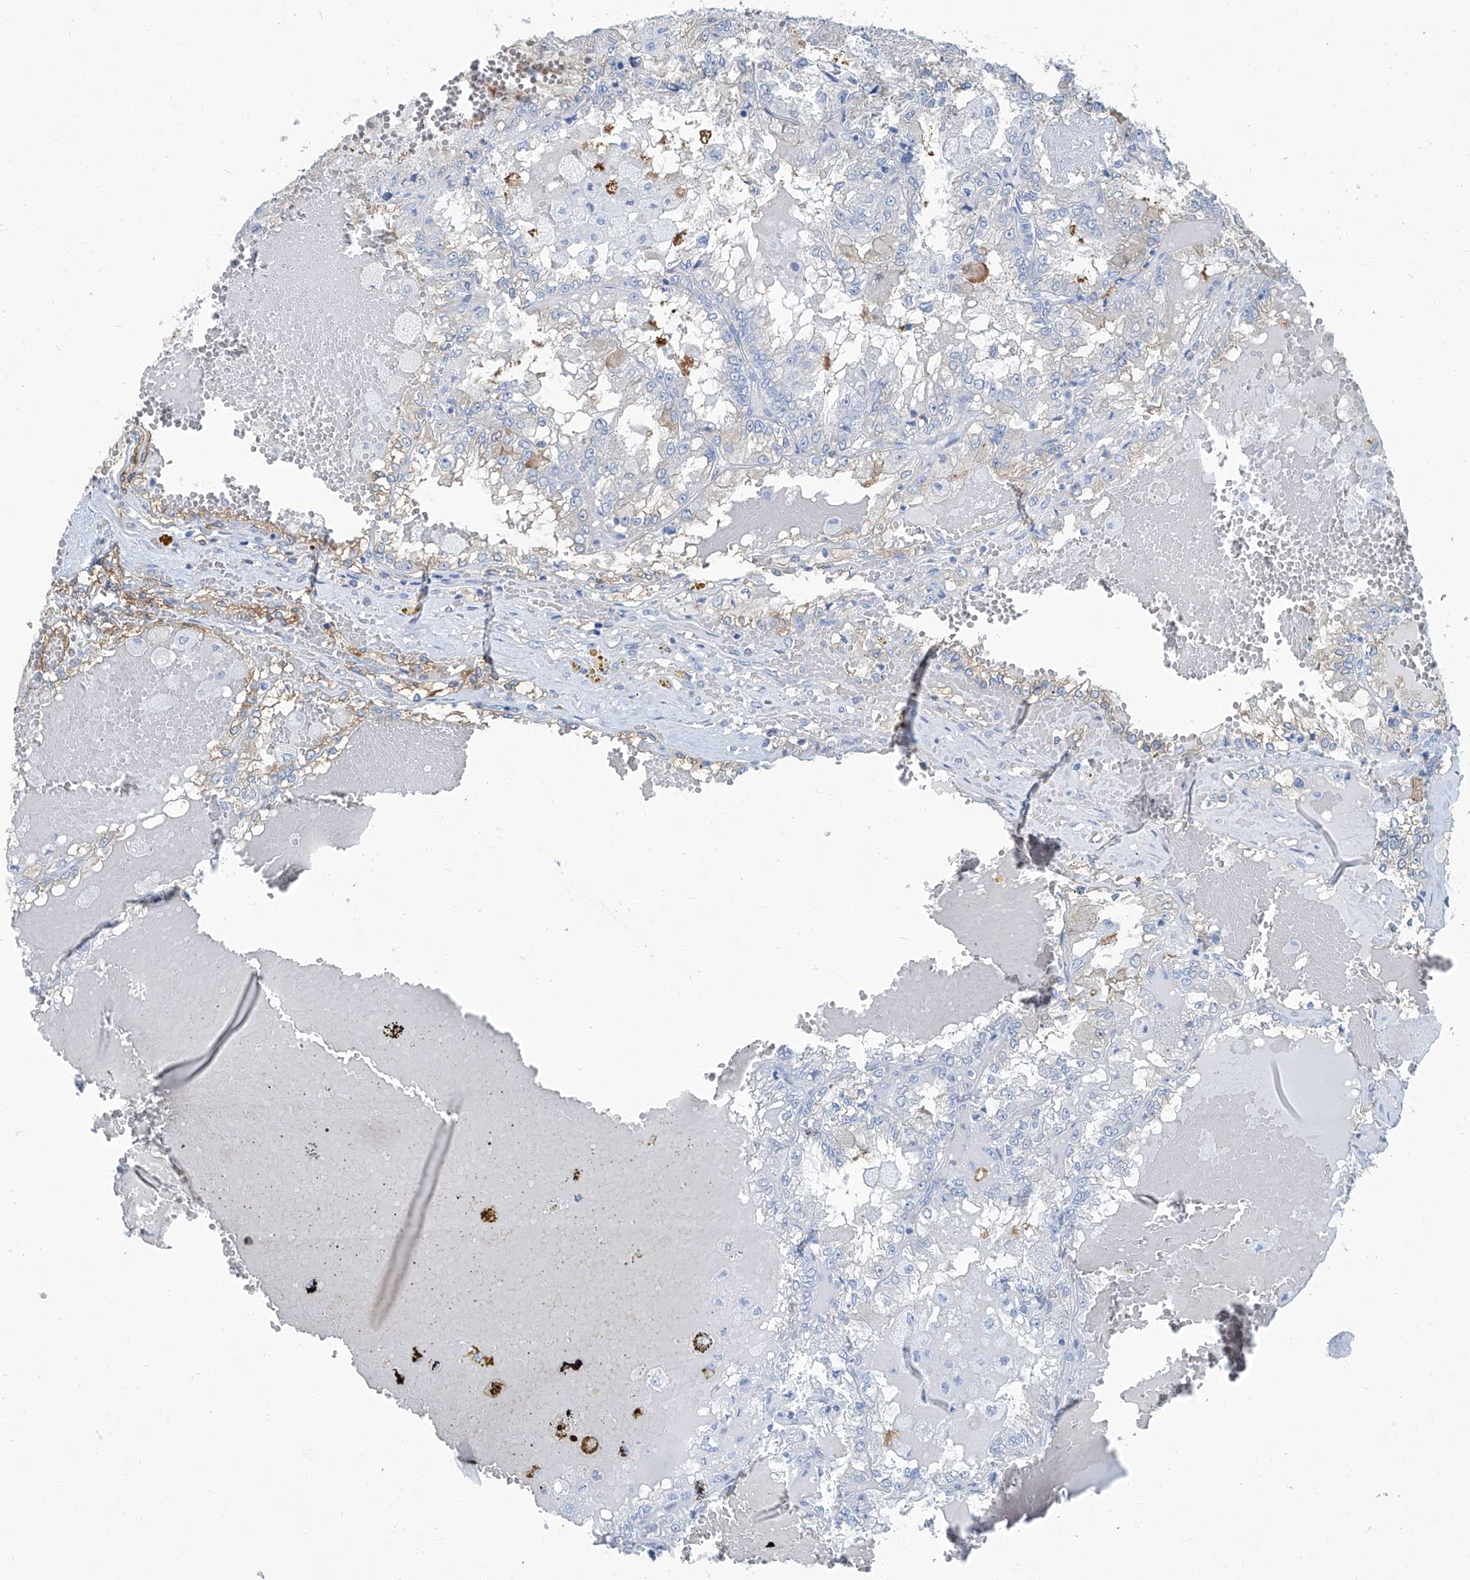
{"staining": {"intensity": "negative", "quantity": "none", "location": "none"}, "tissue": "renal cancer", "cell_type": "Tumor cells", "image_type": "cancer", "snomed": [{"axis": "morphology", "description": "Adenocarcinoma, NOS"}, {"axis": "topography", "description": "Kidney"}], "caption": "A histopathology image of human renal cancer (adenocarcinoma) is negative for staining in tumor cells.", "gene": "PFKL", "patient": {"sex": "female", "age": 56}}